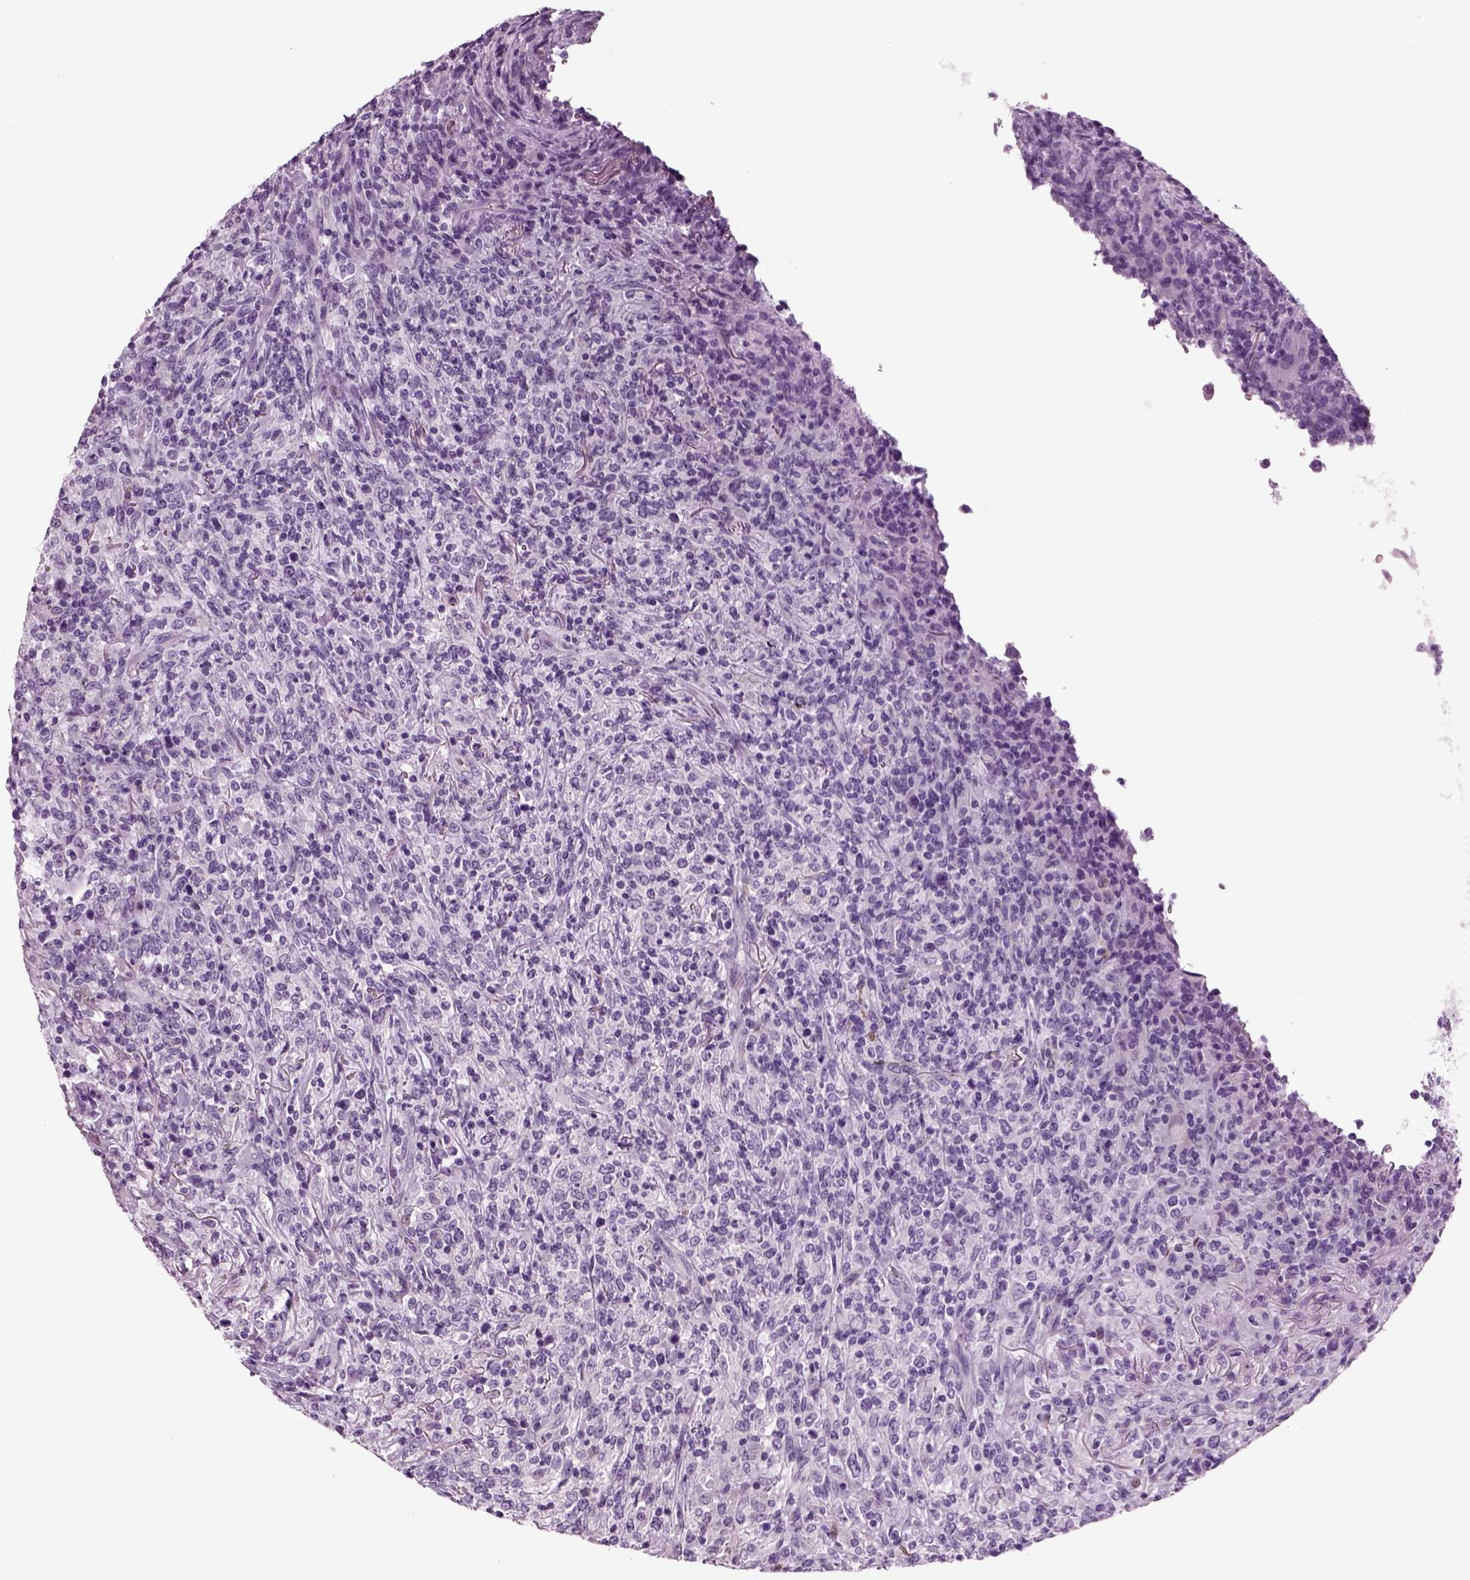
{"staining": {"intensity": "negative", "quantity": "none", "location": "none"}, "tissue": "lymphoma", "cell_type": "Tumor cells", "image_type": "cancer", "snomed": [{"axis": "morphology", "description": "Malignant lymphoma, non-Hodgkin's type, High grade"}, {"axis": "topography", "description": "Lung"}], "caption": "Immunohistochemistry (IHC) image of human lymphoma stained for a protein (brown), which shows no expression in tumor cells.", "gene": "CRABP1", "patient": {"sex": "male", "age": 79}}